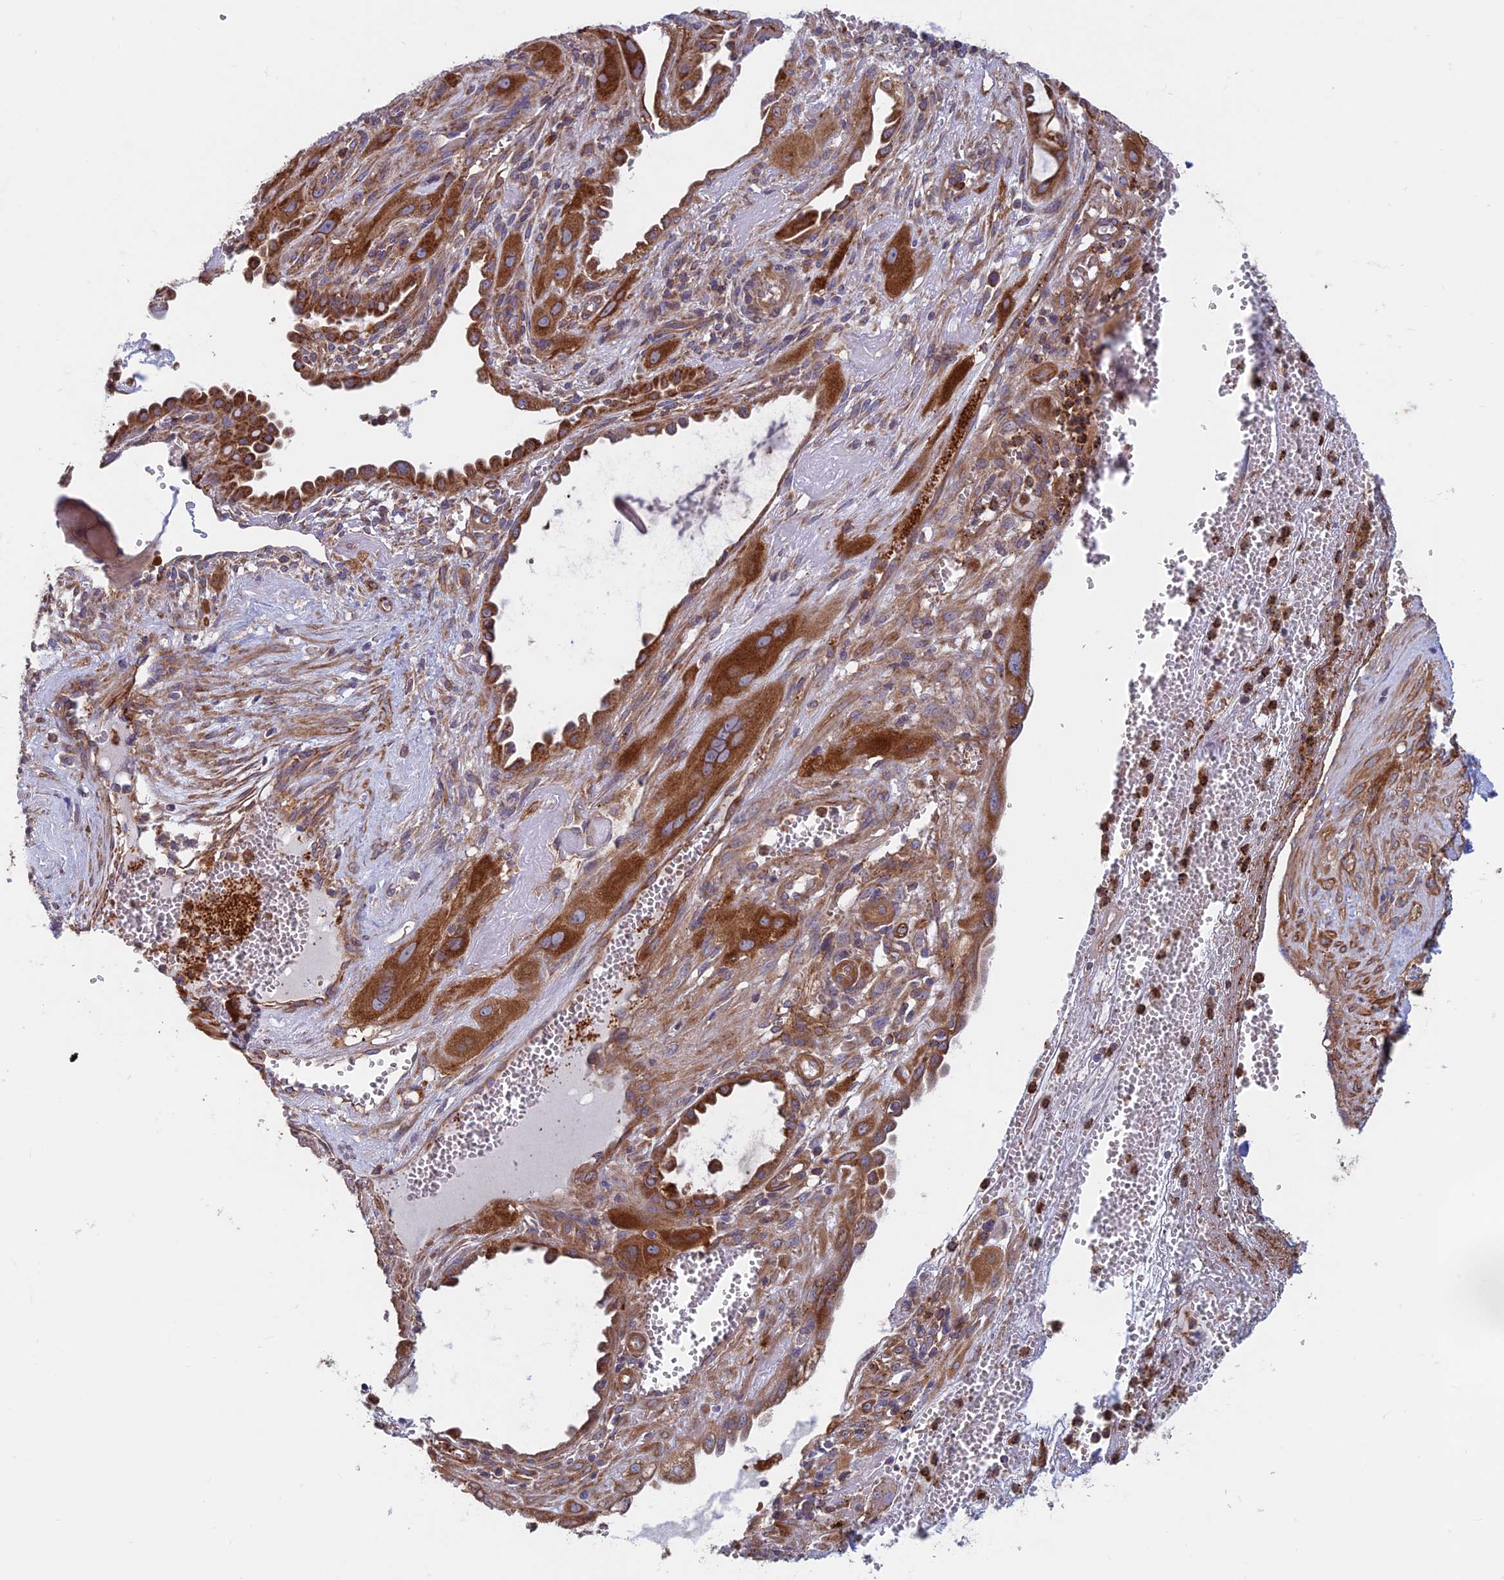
{"staining": {"intensity": "strong", "quantity": ">75%", "location": "cytoplasmic/membranous"}, "tissue": "cervical cancer", "cell_type": "Tumor cells", "image_type": "cancer", "snomed": [{"axis": "morphology", "description": "Squamous cell carcinoma, NOS"}, {"axis": "topography", "description": "Cervix"}], "caption": "Cervical cancer stained for a protein exhibits strong cytoplasmic/membranous positivity in tumor cells.", "gene": "DNM1L", "patient": {"sex": "female", "age": 34}}